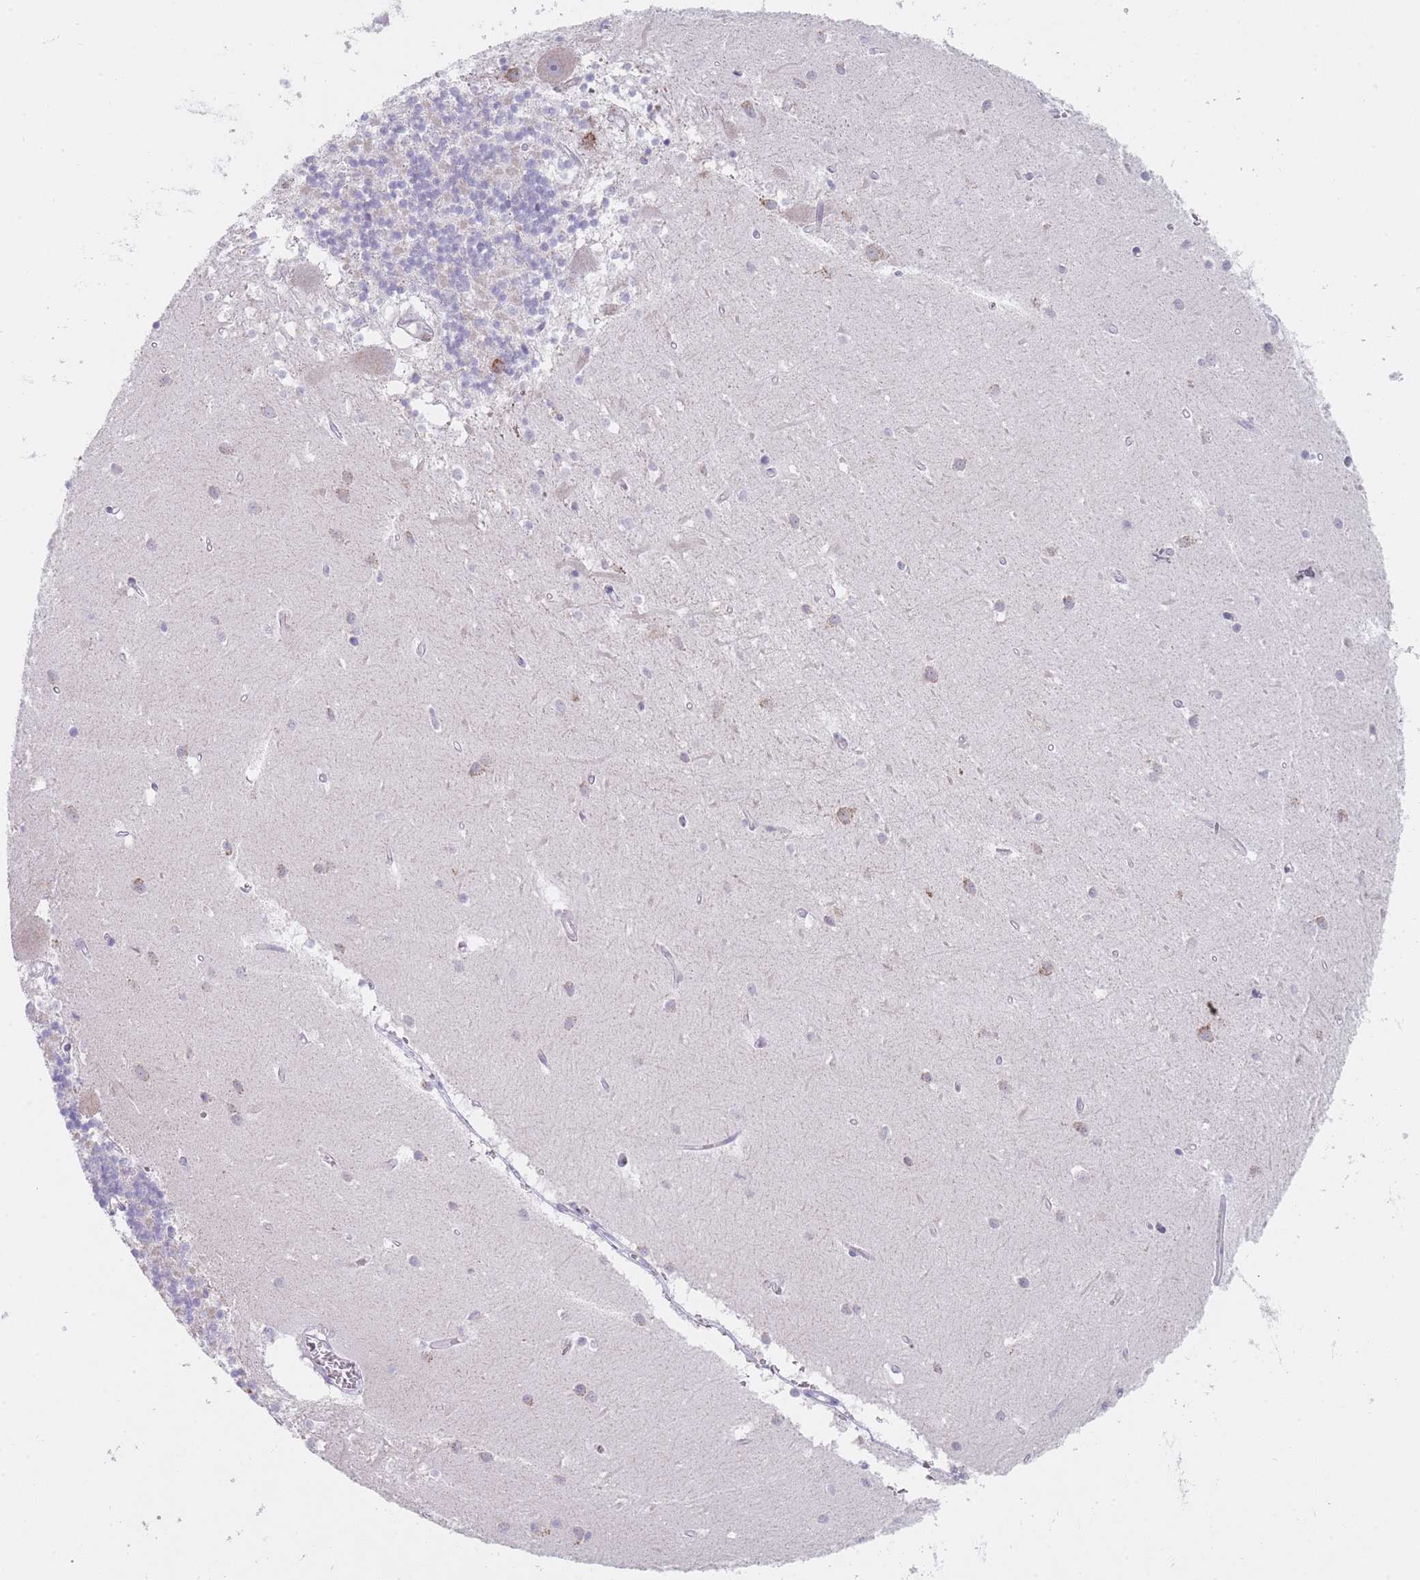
{"staining": {"intensity": "negative", "quantity": "none", "location": "none"}, "tissue": "cerebellum", "cell_type": "Cells in granular layer", "image_type": "normal", "snomed": [{"axis": "morphology", "description": "Normal tissue, NOS"}, {"axis": "topography", "description": "Cerebellum"}], "caption": "Cells in granular layer are negative for protein expression in normal human cerebellum. (DAB (3,3'-diaminobenzidine) IHC with hematoxylin counter stain).", "gene": "MRPS14", "patient": {"sex": "male", "age": 54}}